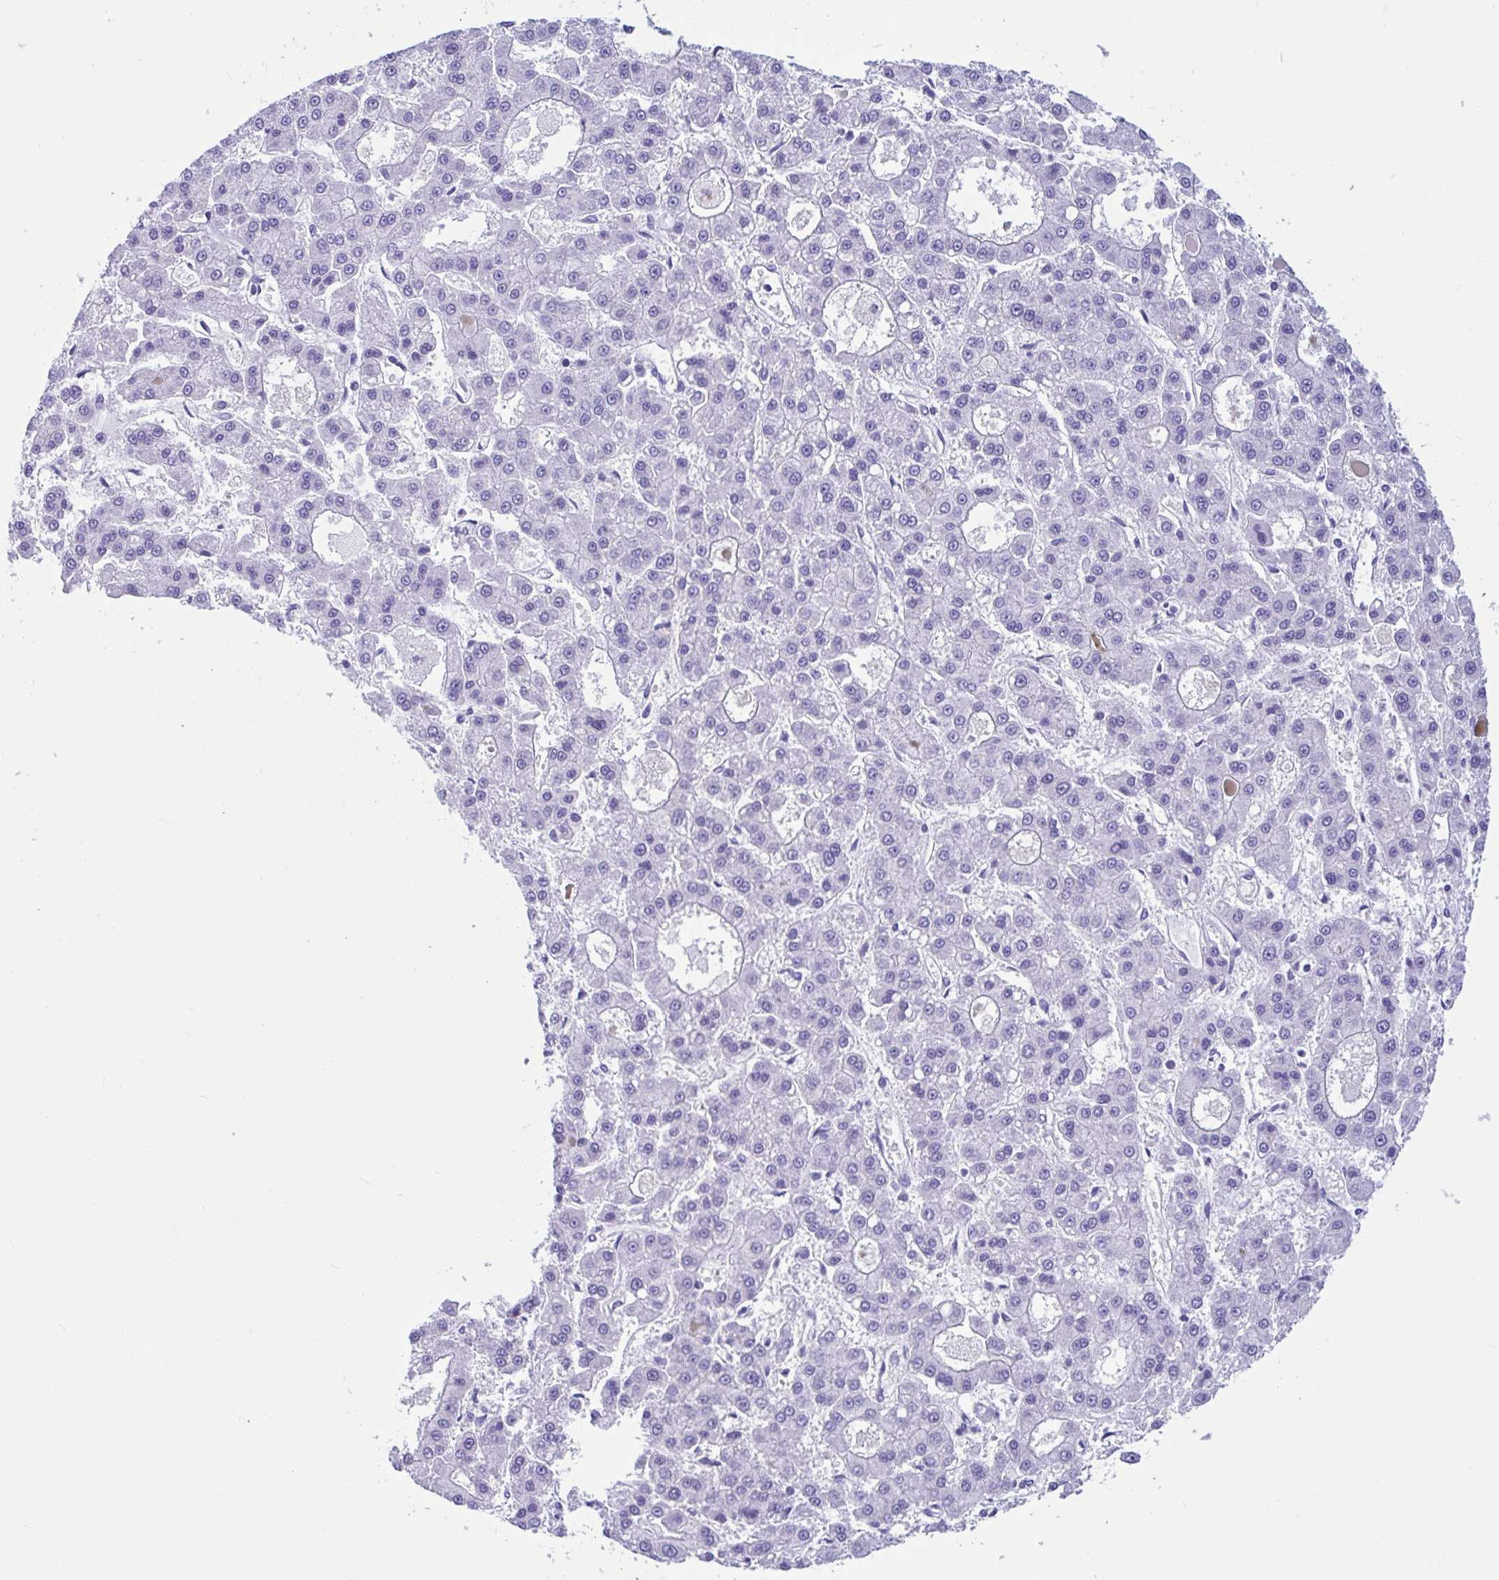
{"staining": {"intensity": "negative", "quantity": "none", "location": "none"}, "tissue": "liver cancer", "cell_type": "Tumor cells", "image_type": "cancer", "snomed": [{"axis": "morphology", "description": "Carcinoma, Hepatocellular, NOS"}, {"axis": "topography", "description": "Liver"}], "caption": "Human liver cancer (hepatocellular carcinoma) stained for a protein using immunohistochemistry demonstrates no expression in tumor cells.", "gene": "IAPP", "patient": {"sex": "male", "age": 70}}